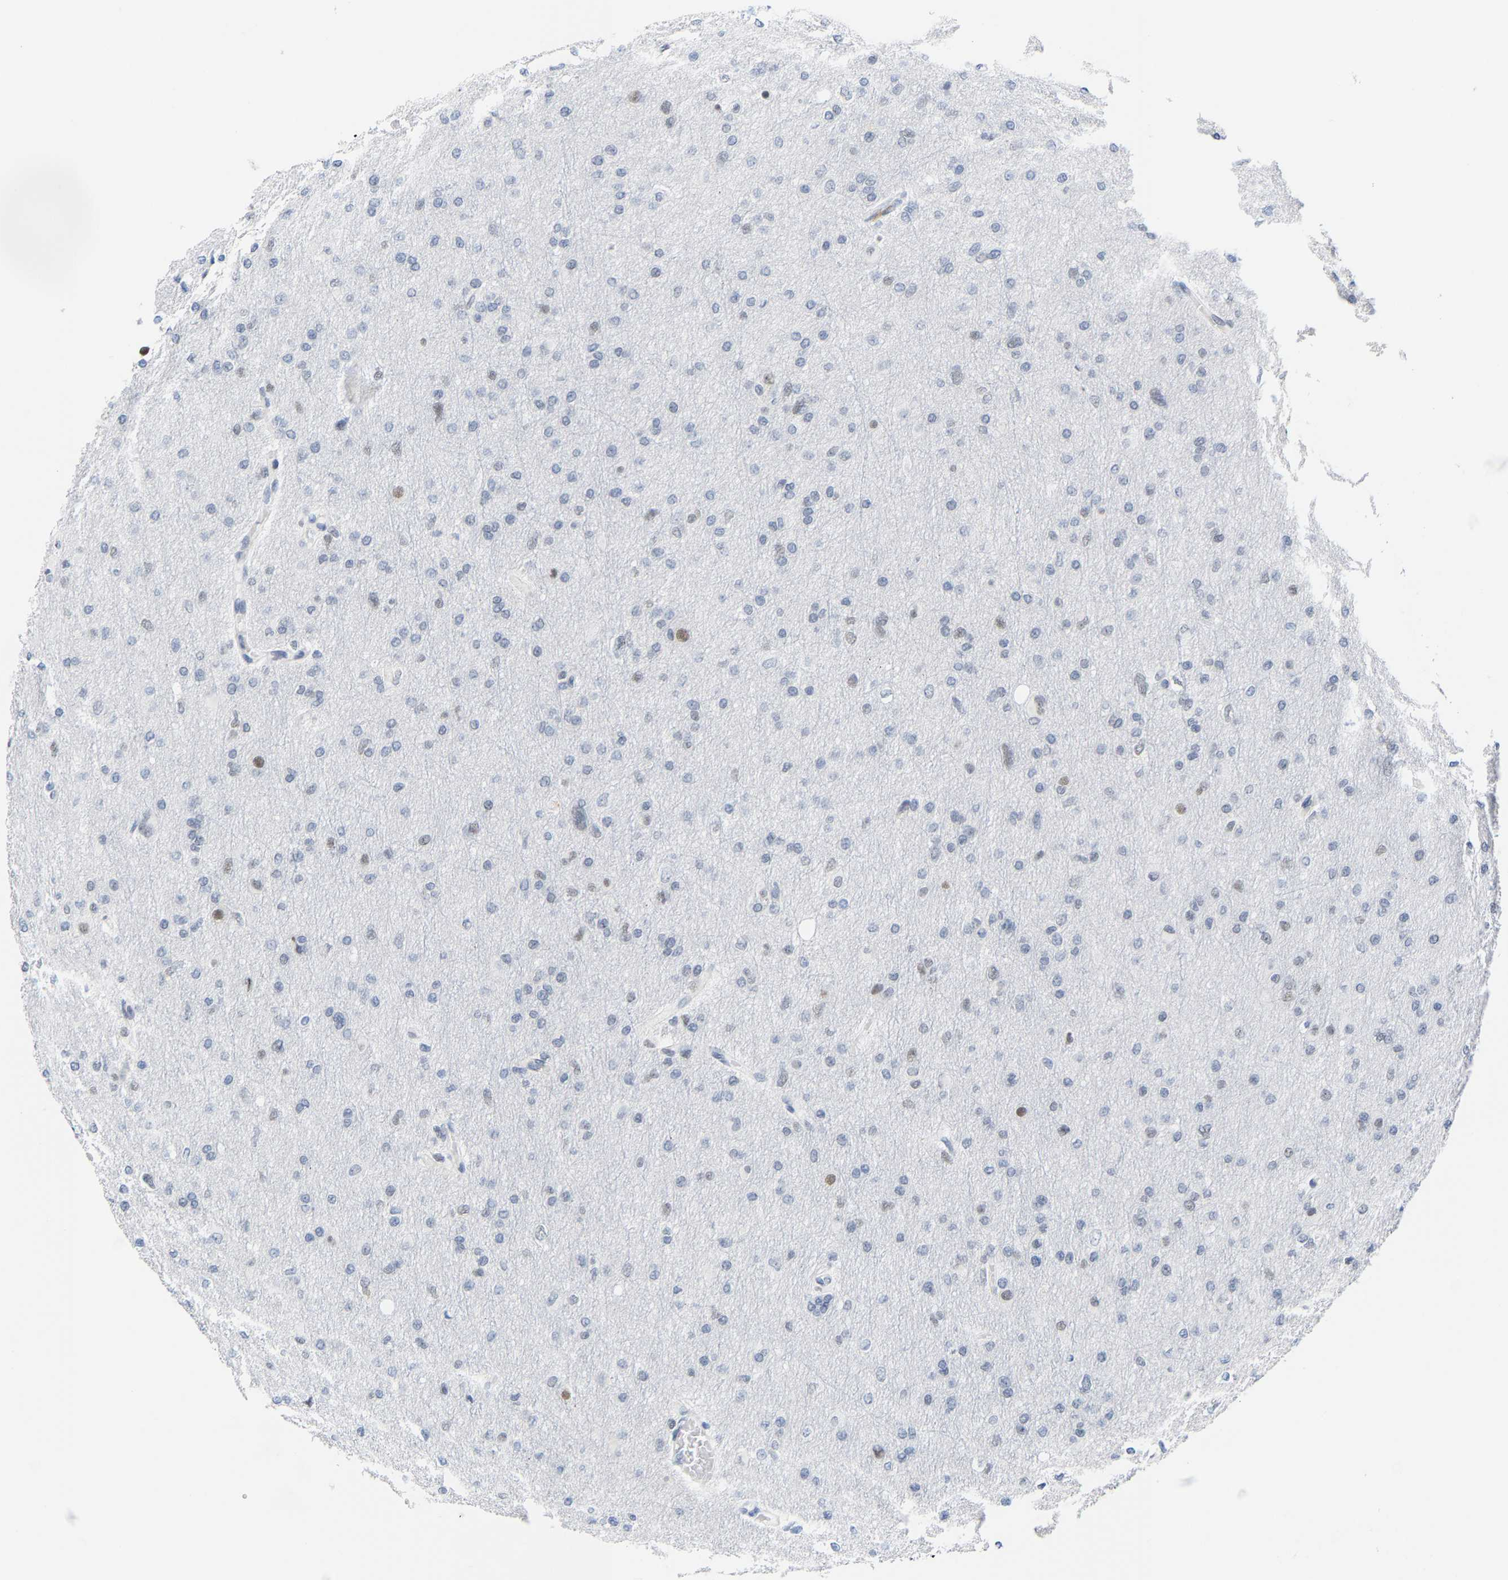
{"staining": {"intensity": "weak", "quantity": "<25%", "location": "nuclear"}, "tissue": "glioma", "cell_type": "Tumor cells", "image_type": "cancer", "snomed": [{"axis": "morphology", "description": "Glioma, malignant, High grade"}, {"axis": "topography", "description": "Cerebral cortex"}], "caption": "IHC histopathology image of human malignant glioma (high-grade) stained for a protein (brown), which exhibits no expression in tumor cells.", "gene": "FAM180A", "patient": {"sex": "female", "age": 36}}